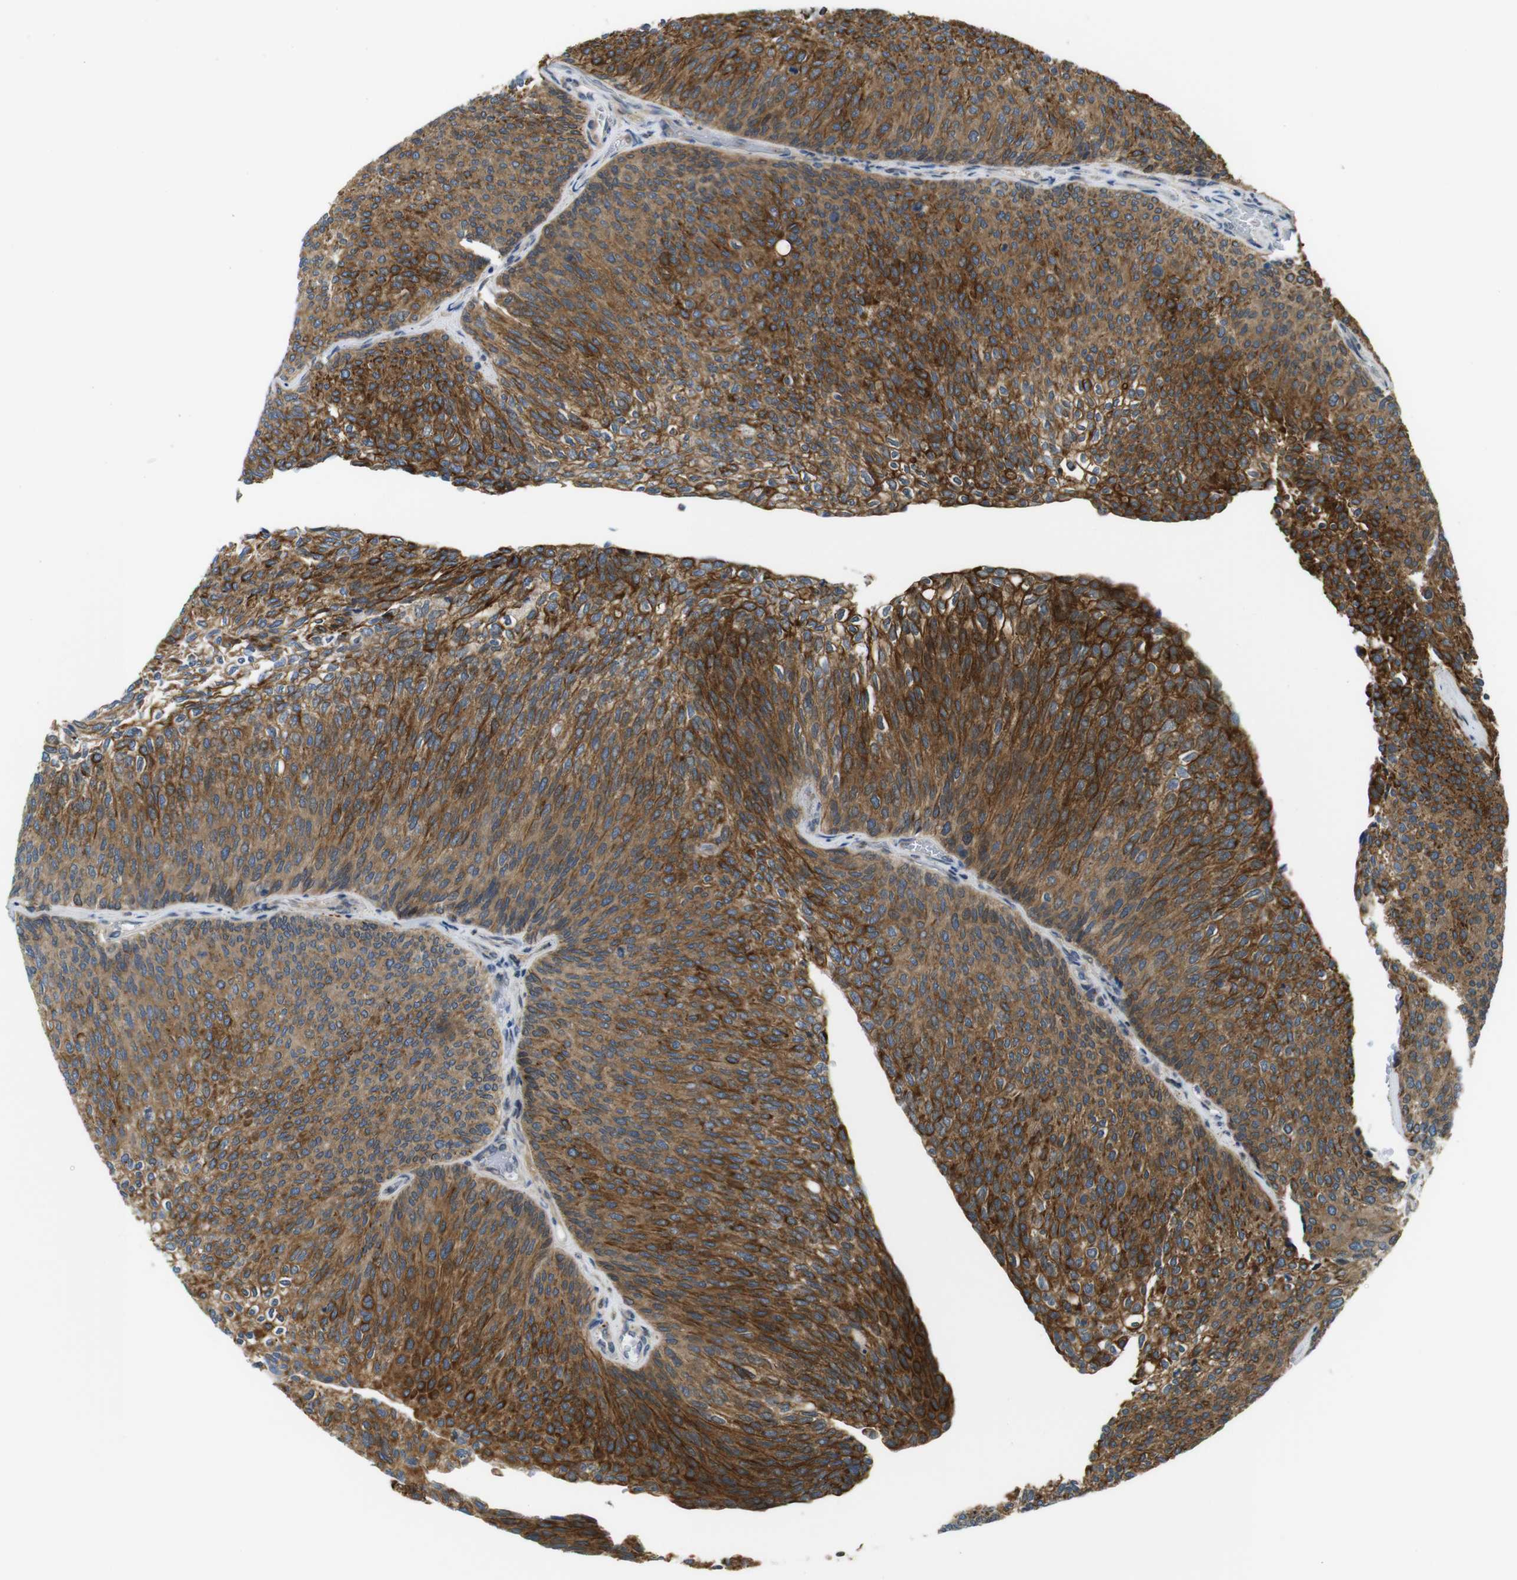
{"staining": {"intensity": "strong", "quantity": ">75%", "location": "cytoplasmic/membranous"}, "tissue": "urothelial cancer", "cell_type": "Tumor cells", "image_type": "cancer", "snomed": [{"axis": "morphology", "description": "Urothelial carcinoma, Low grade"}, {"axis": "topography", "description": "Urinary bladder"}], "caption": "An IHC histopathology image of neoplastic tissue is shown. Protein staining in brown shows strong cytoplasmic/membranous positivity in low-grade urothelial carcinoma within tumor cells.", "gene": "ZDHHC3", "patient": {"sex": "female", "age": 79}}